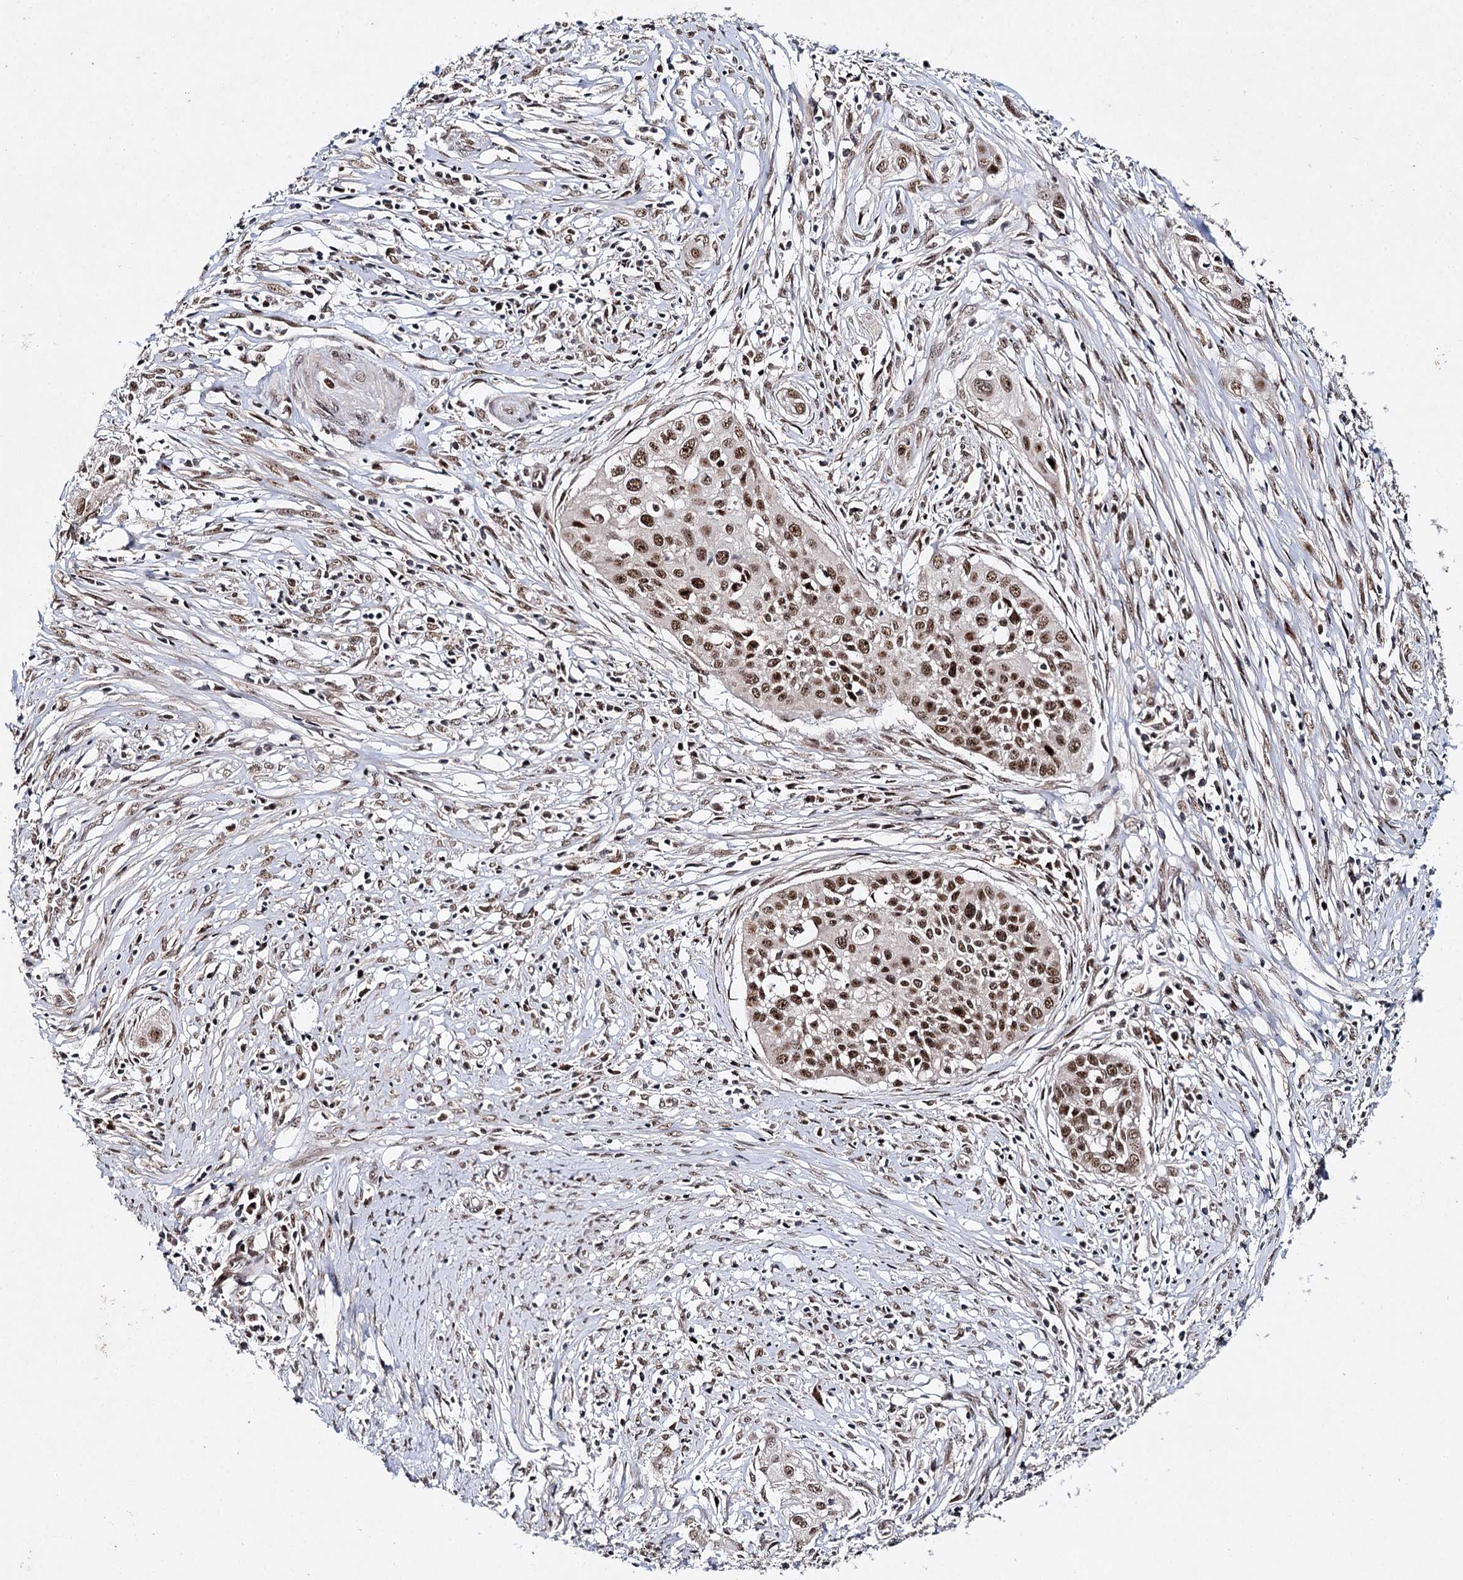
{"staining": {"intensity": "moderate", "quantity": ">75%", "location": "nuclear"}, "tissue": "cervical cancer", "cell_type": "Tumor cells", "image_type": "cancer", "snomed": [{"axis": "morphology", "description": "Squamous cell carcinoma, NOS"}, {"axis": "topography", "description": "Cervix"}], "caption": "The histopathology image reveals immunohistochemical staining of cervical squamous cell carcinoma. There is moderate nuclear expression is identified in about >75% of tumor cells.", "gene": "BUD13", "patient": {"sex": "female", "age": 34}}